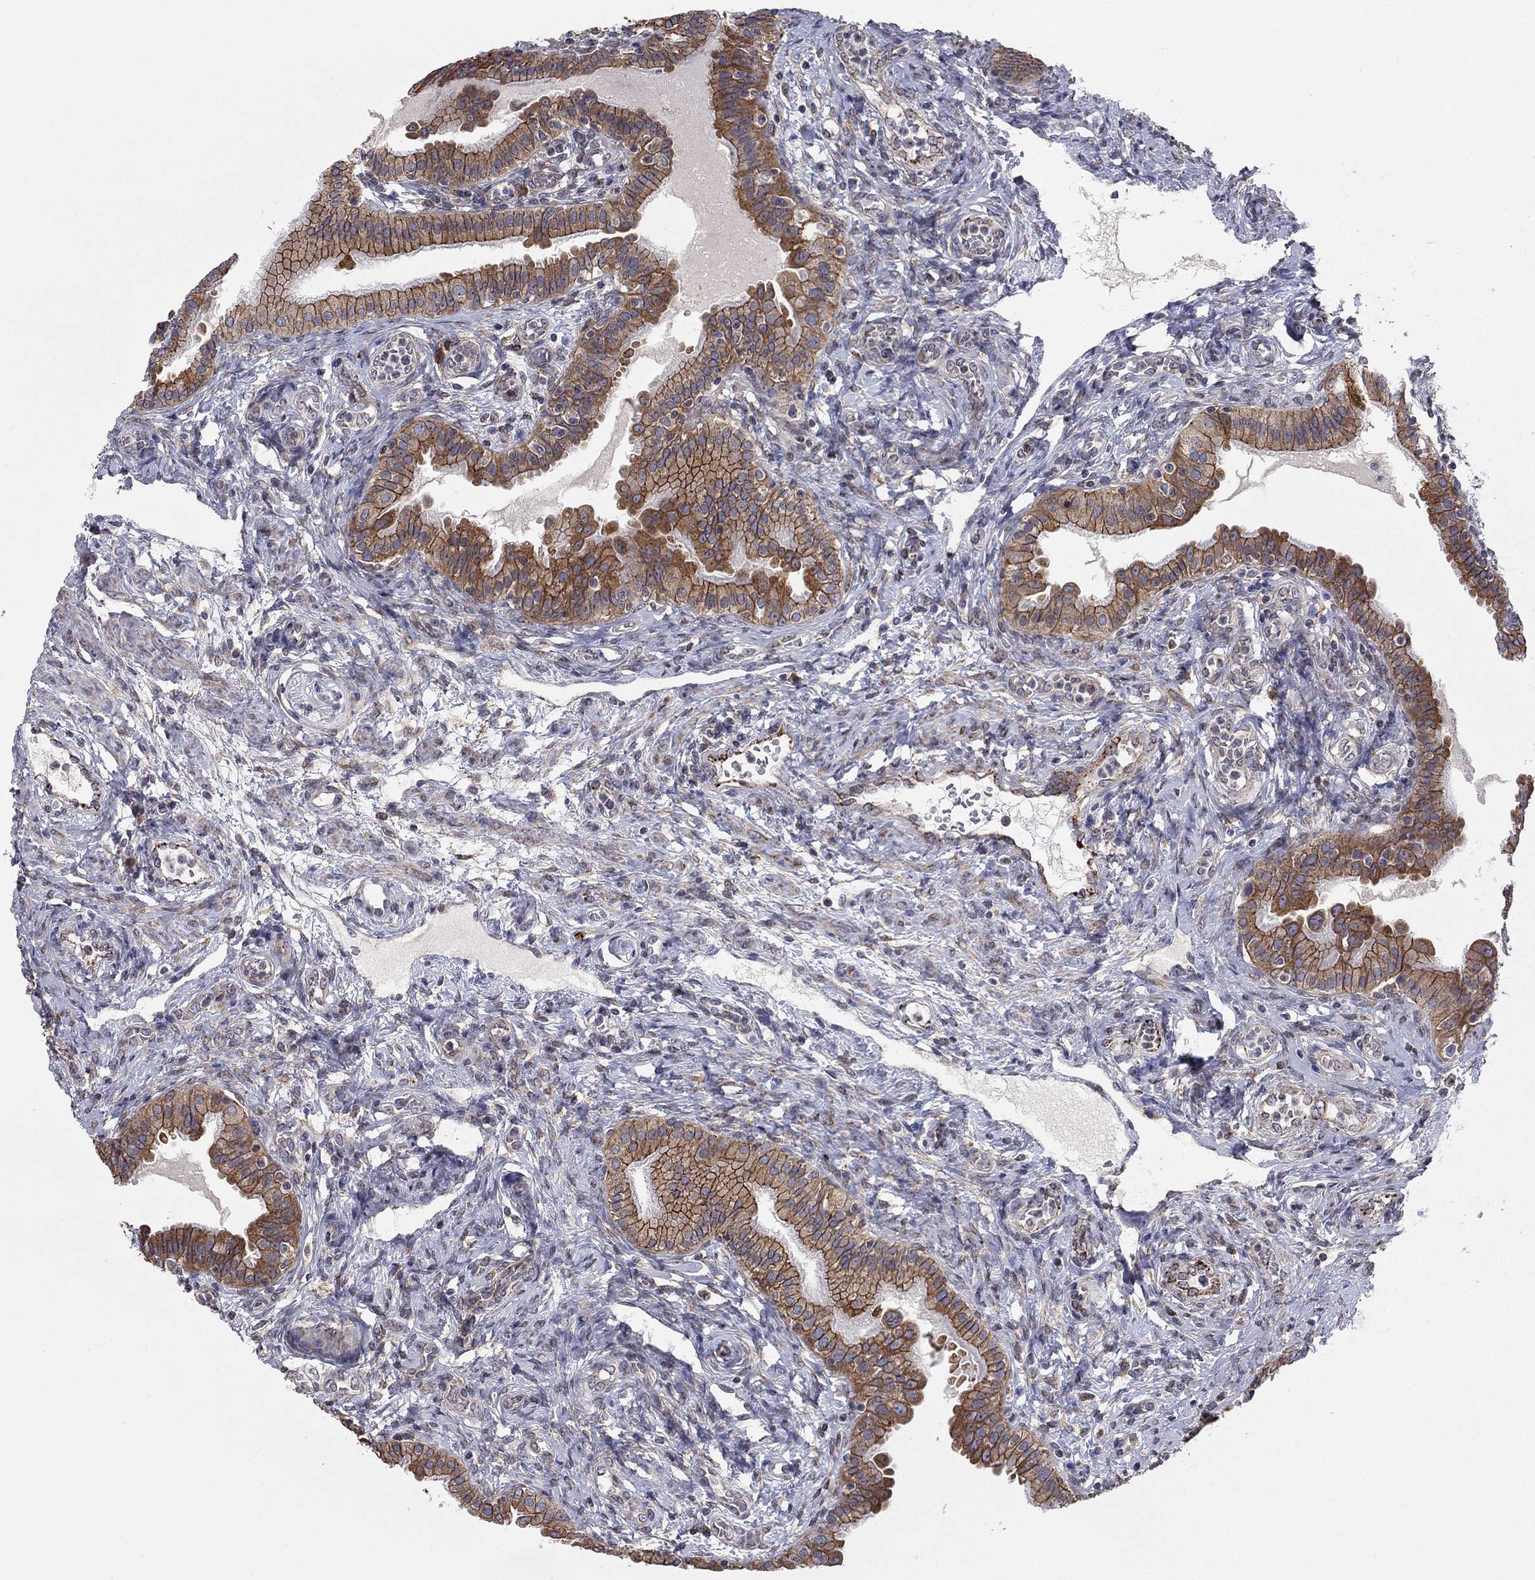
{"staining": {"intensity": "strong", "quantity": ">75%", "location": "cytoplasmic/membranous"}, "tissue": "fallopian tube", "cell_type": "Glandular cells", "image_type": "normal", "snomed": [{"axis": "morphology", "description": "Normal tissue, NOS"}, {"axis": "topography", "description": "Fallopian tube"}, {"axis": "topography", "description": "Ovary"}], "caption": "Immunohistochemistry micrograph of unremarkable human fallopian tube stained for a protein (brown), which demonstrates high levels of strong cytoplasmic/membranous positivity in approximately >75% of glandular cells.", "gene": "YIF1A", "patient": {"sex": "female", "age": 41}}